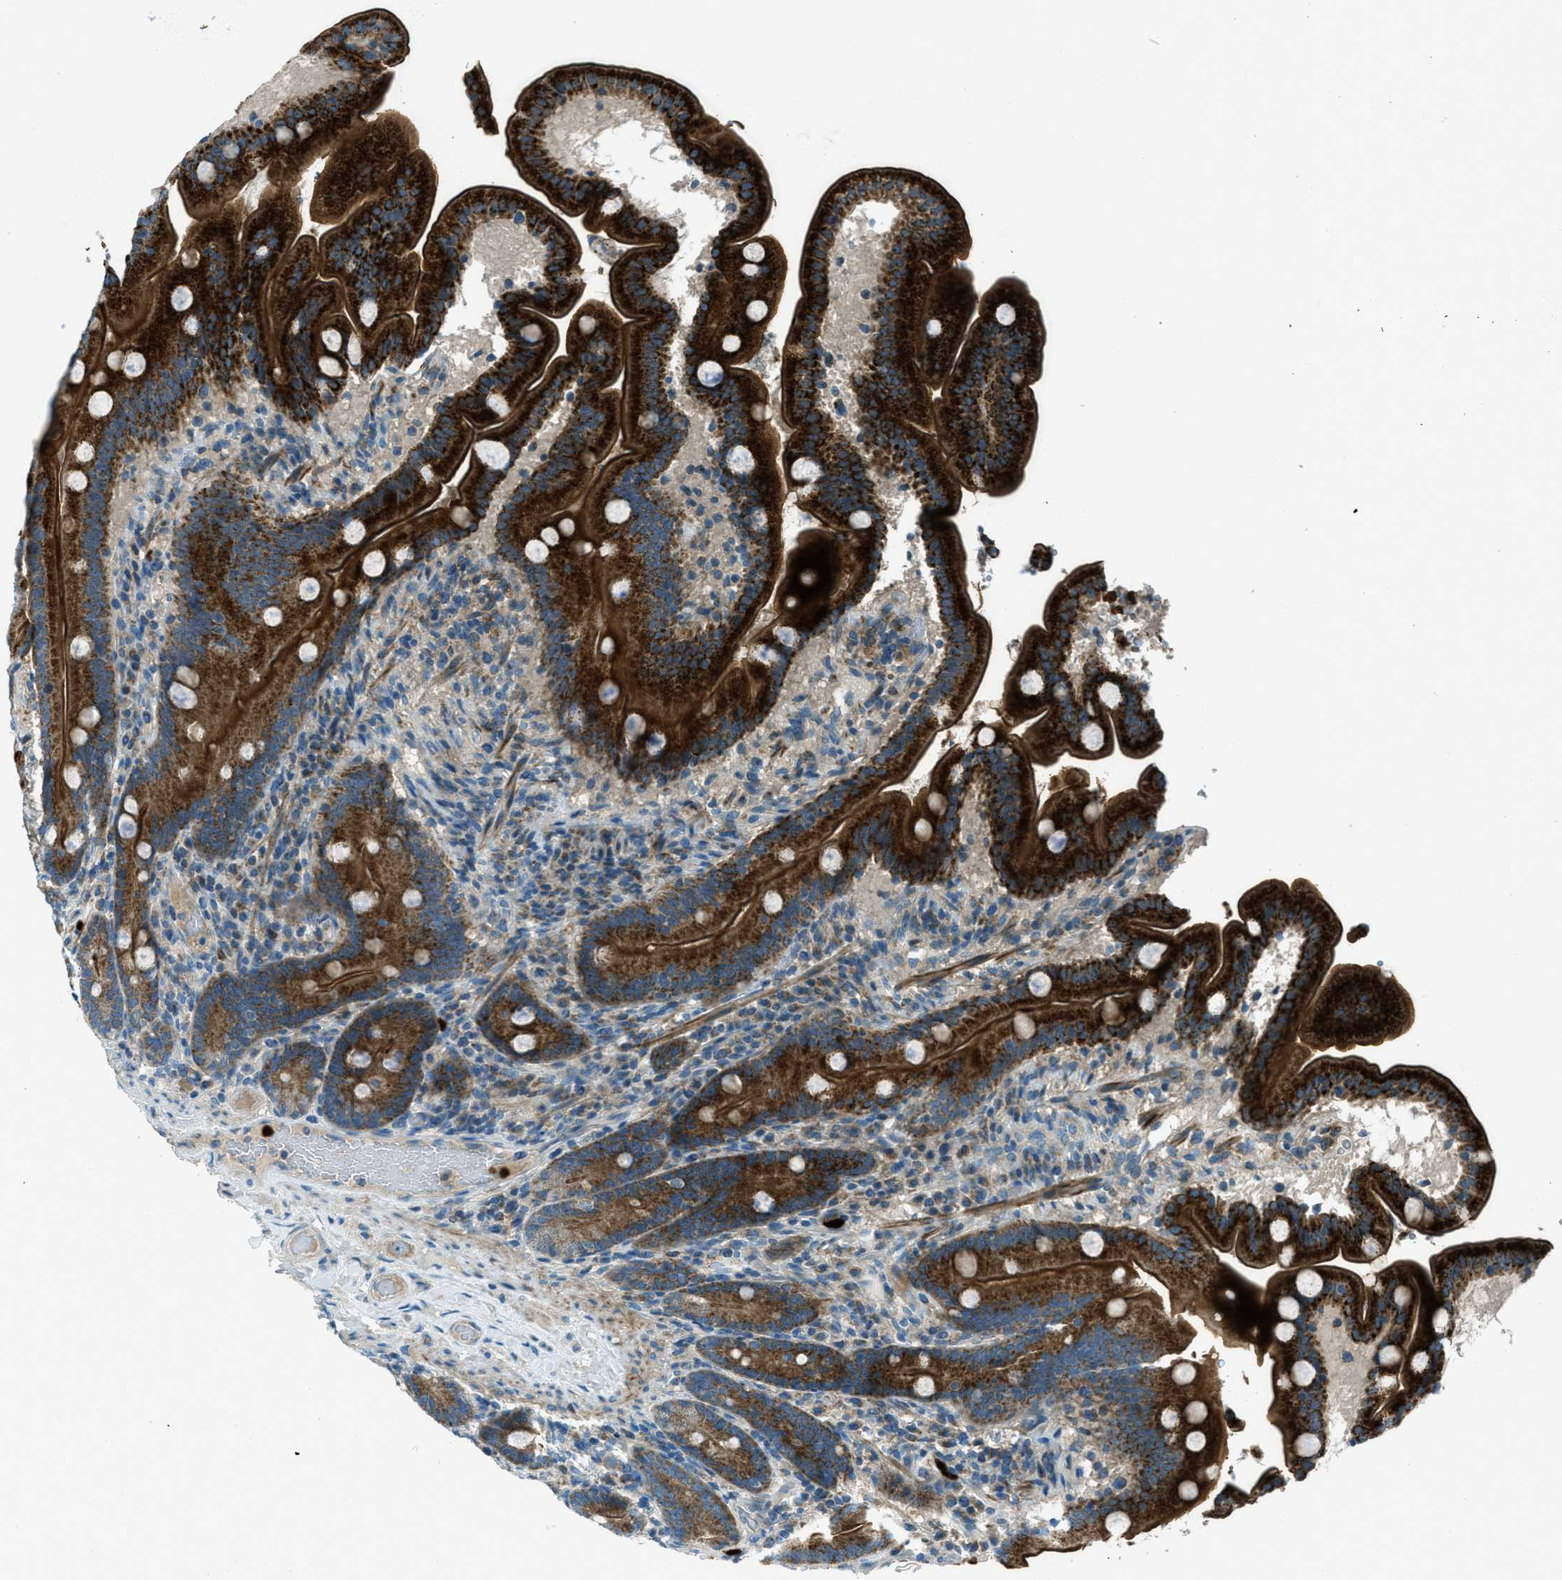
{"staining": {"intensity": "strong", "quantity": ">75%", "location": "cytoplasmic/membranous"}, "tissue": "duodenum", "cell_type": "Glandular cells", "image_type": "normal", "snomed": [{"axis": "morphology", "description": "Normal tissue, NOS"}, {"axis": "topography", "description": "Duodenum"}], "caption": "Protein expression by immunohistochemistry (IHC) shows strong cytoplasmic/membranous positivity in approximately >75% of glandular cells in normal duodenum. (Brightfield microscopy of DAB IHC at high magnification).", "gene": "FAR1", "patient": {"sex": "male", "age": 54}}